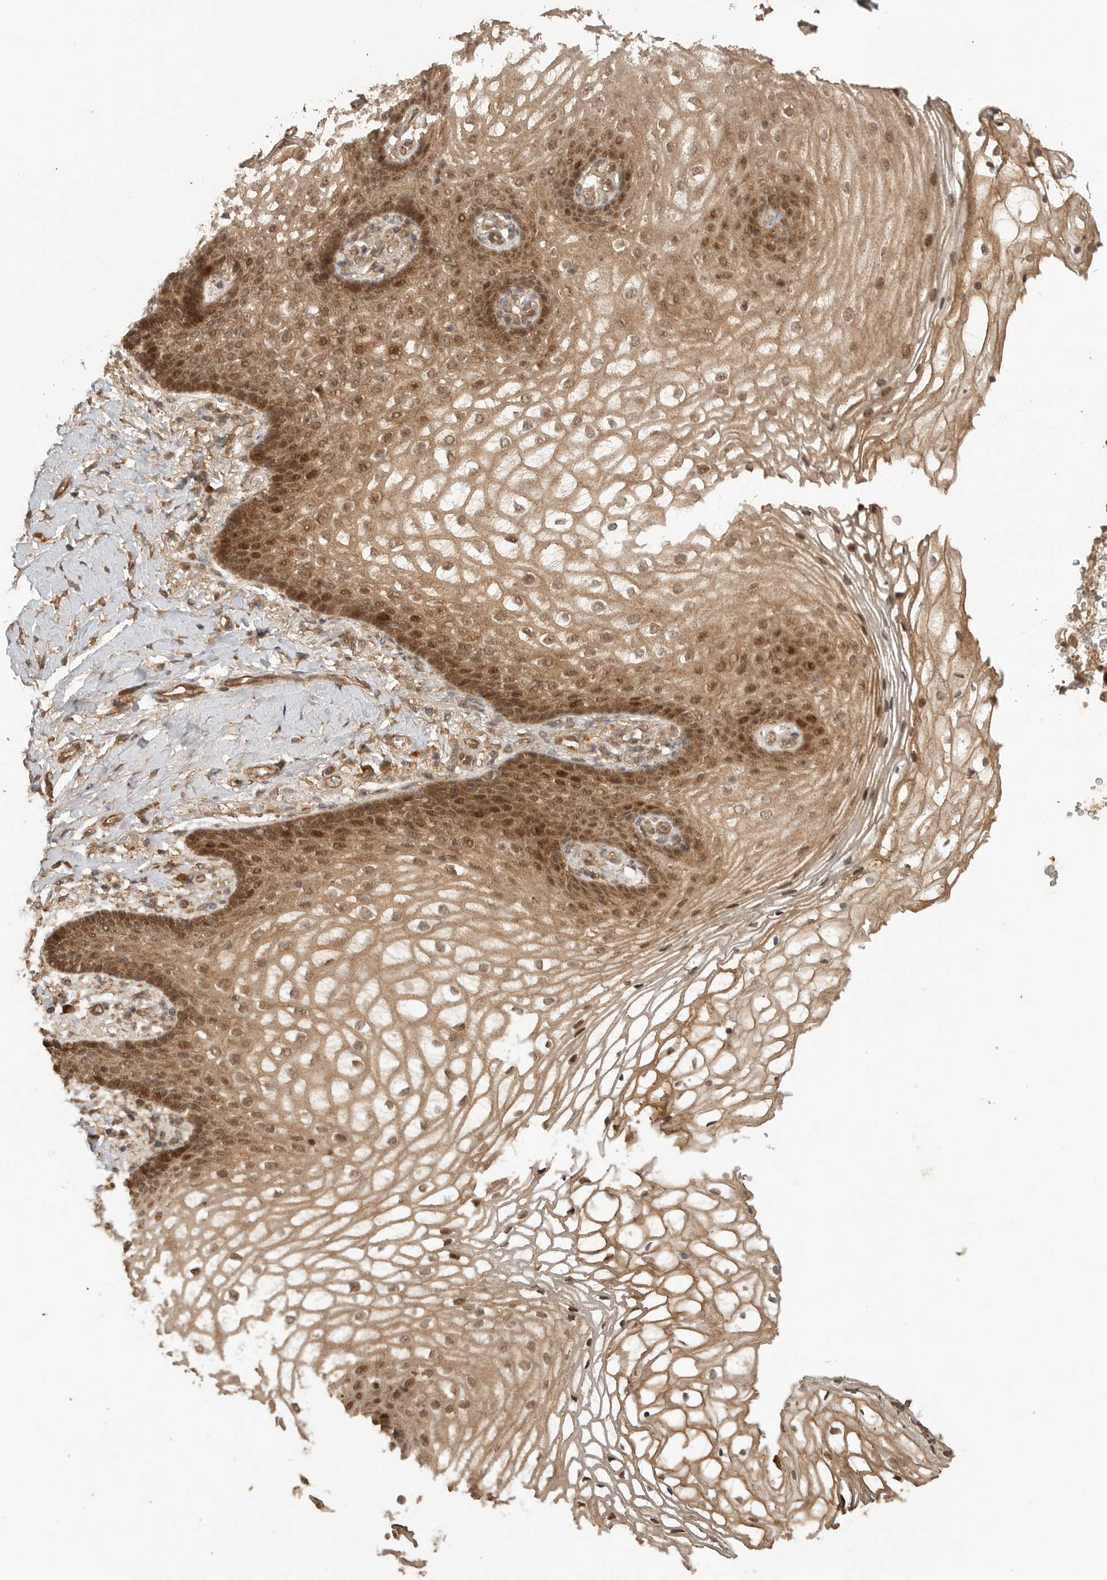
{"staining": {"intensity": "moderate", "quantity": ">75%", "location": "cytoplasmic/membranous,nuclear"}, "tissue": "vagina", "cell_type": "Squamous epithelial cells", "image_type": "normal", "snomed": [{"axis": "morphology", "description": "Normal tissue, NOS"}, {"axis": "topography", "description": "Vagina"}], "caption": "DAB immunohistochemical staining of unremarkable human vagina exhibits moderate cytoplasmic/membranous,nuclear protein positivity in about >75% of squamous epithelial cells.", "gene": "BOC", "patient": {"sex": "female", "age": 60}}